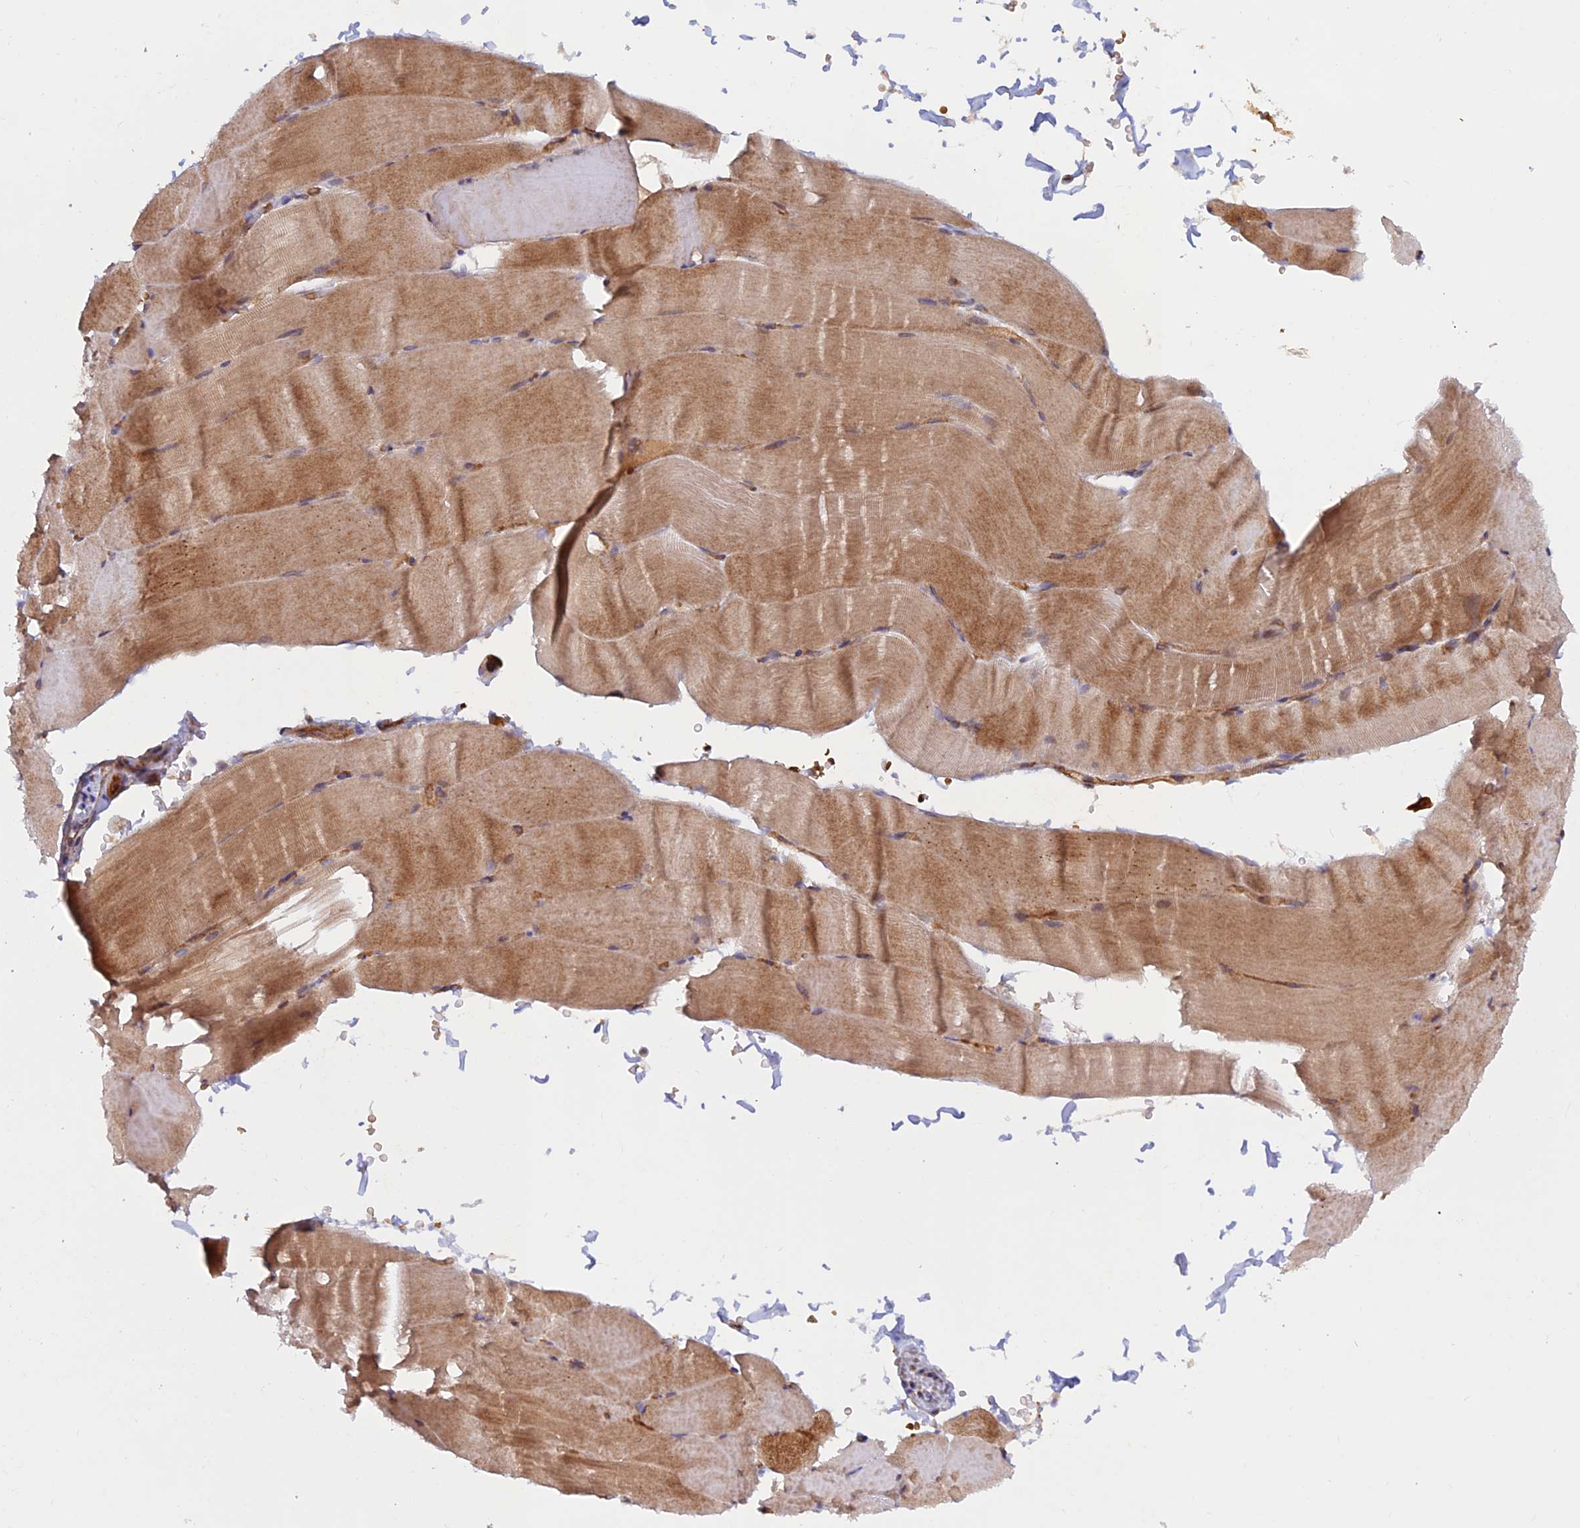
{"staining": {"intensity": "moderate", "quantity": "25%-75%", "location": "cytoplasmic/membranous"}, "tissue": "skeletal muscle", "cell_type": "Myocytes", "image_type": "normal", "snomed": [{"axis": "morphology", "description": "Normal tissue, NOS"}, {"axis": "topography", "description": "Skeletal muscle"}, {"axis": "topography", "description": "Parathyroid gland"}], "caption": "IHC of benign human skeletal muscle displays medium levels of moderate cytoplasmic/membranous expression in about 25%-75% of myocytes. (IHC, brightfield microscopy, high magnification).", "gene": "GMCL1", "patient": {"sex": "female", "age": 37}}